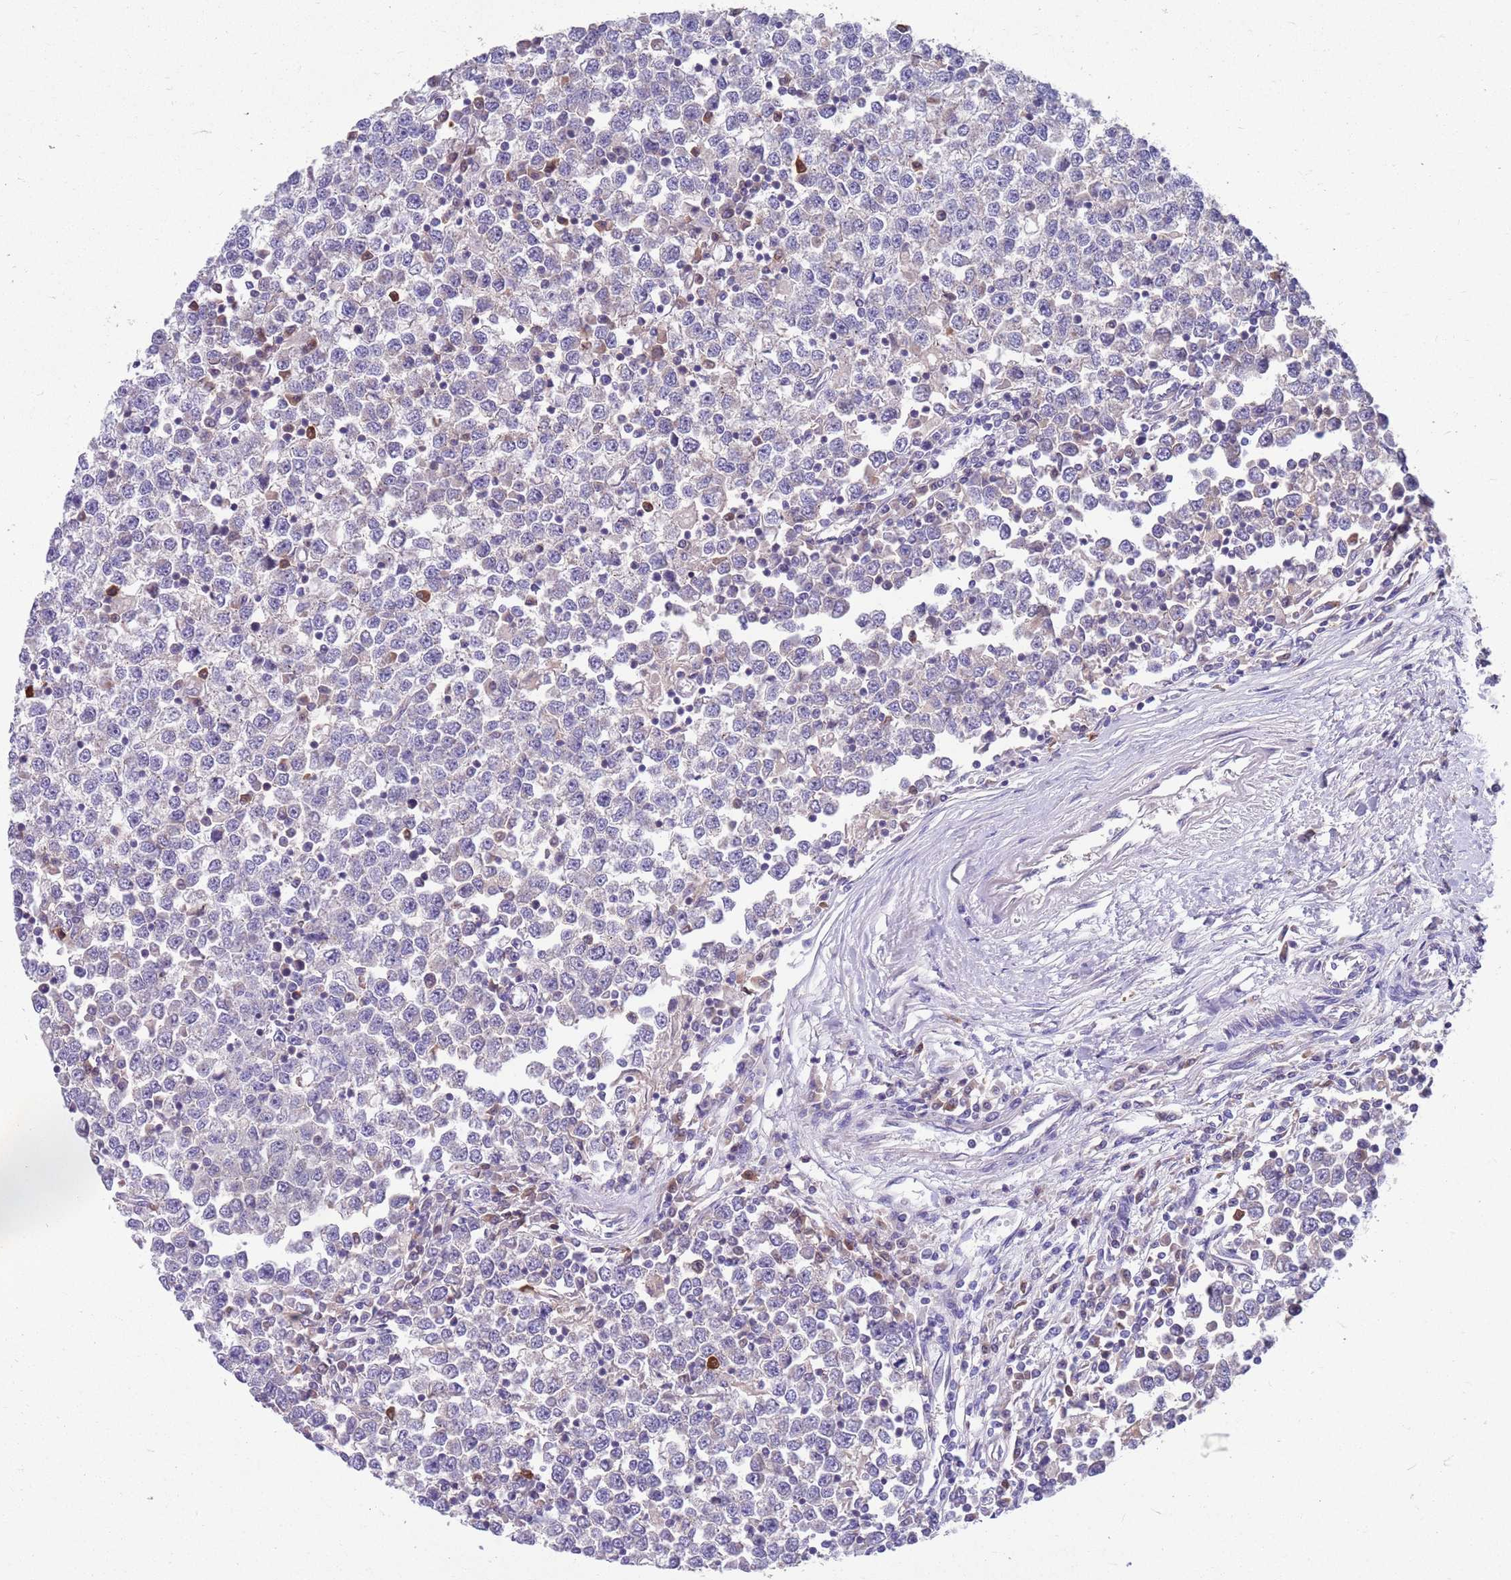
{"staining": {"intensity": "moderate", "quantity": "<25%", "location": "cytoplasmic/membranous"}, "tissue": "testis cancer", "cell_type": "Tumor cells", "image_type": "cancer", "snomed": [{"axis": "morphology", "description": "Seminoma, NOS"}, {"axis": "topography", "description": "Testis"}], "caption": "A histopathology image of seminoma (testis) stained for a protein shows moderate cytoplasmic/membranous brown staining in tumor cells.", "gene": "KLHL29", "patient": {"sex": "male", "age": 65}}